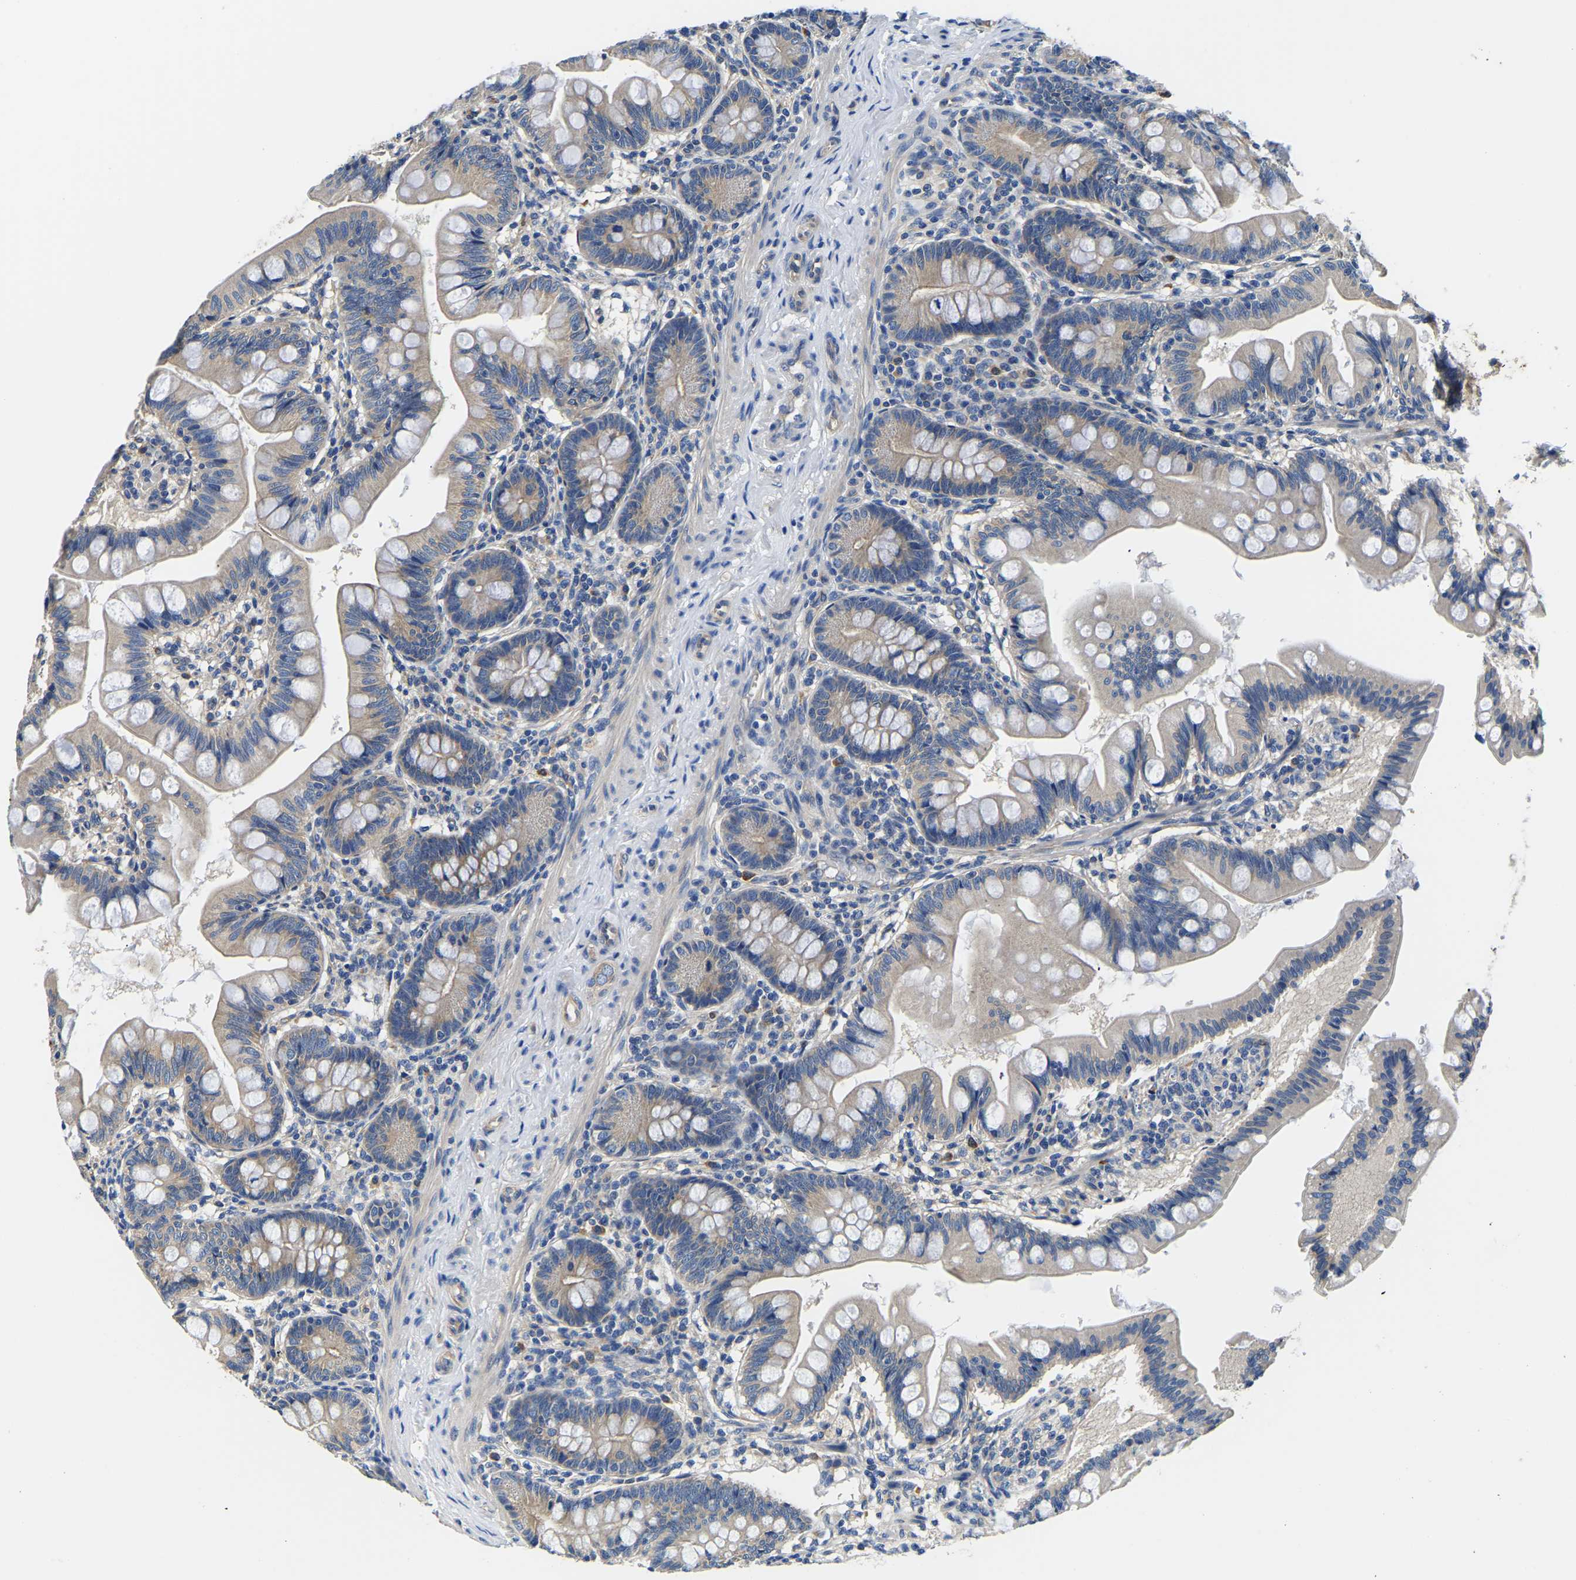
{"staining": {"intensity": "moderate", "quantity": "25%-75%", "location": "cytoplasmic/membranous"}, "tissue": "small intestine", "cell_type": "Glandular cells", "image_type": "normal", "snomed": [{"axis": "morphology", "description": "Normal tissue, NOS"}, {"axis": "topography", "description": "Small intestine"}], "caption": "IHC of benign small intestine reveals medium levels of moderate cytoplasmic/membranous expression in approximately 25%-75% of glandular cells.", "gene": "CSDE1", "patient": {"sex": "male", "age": 7}}